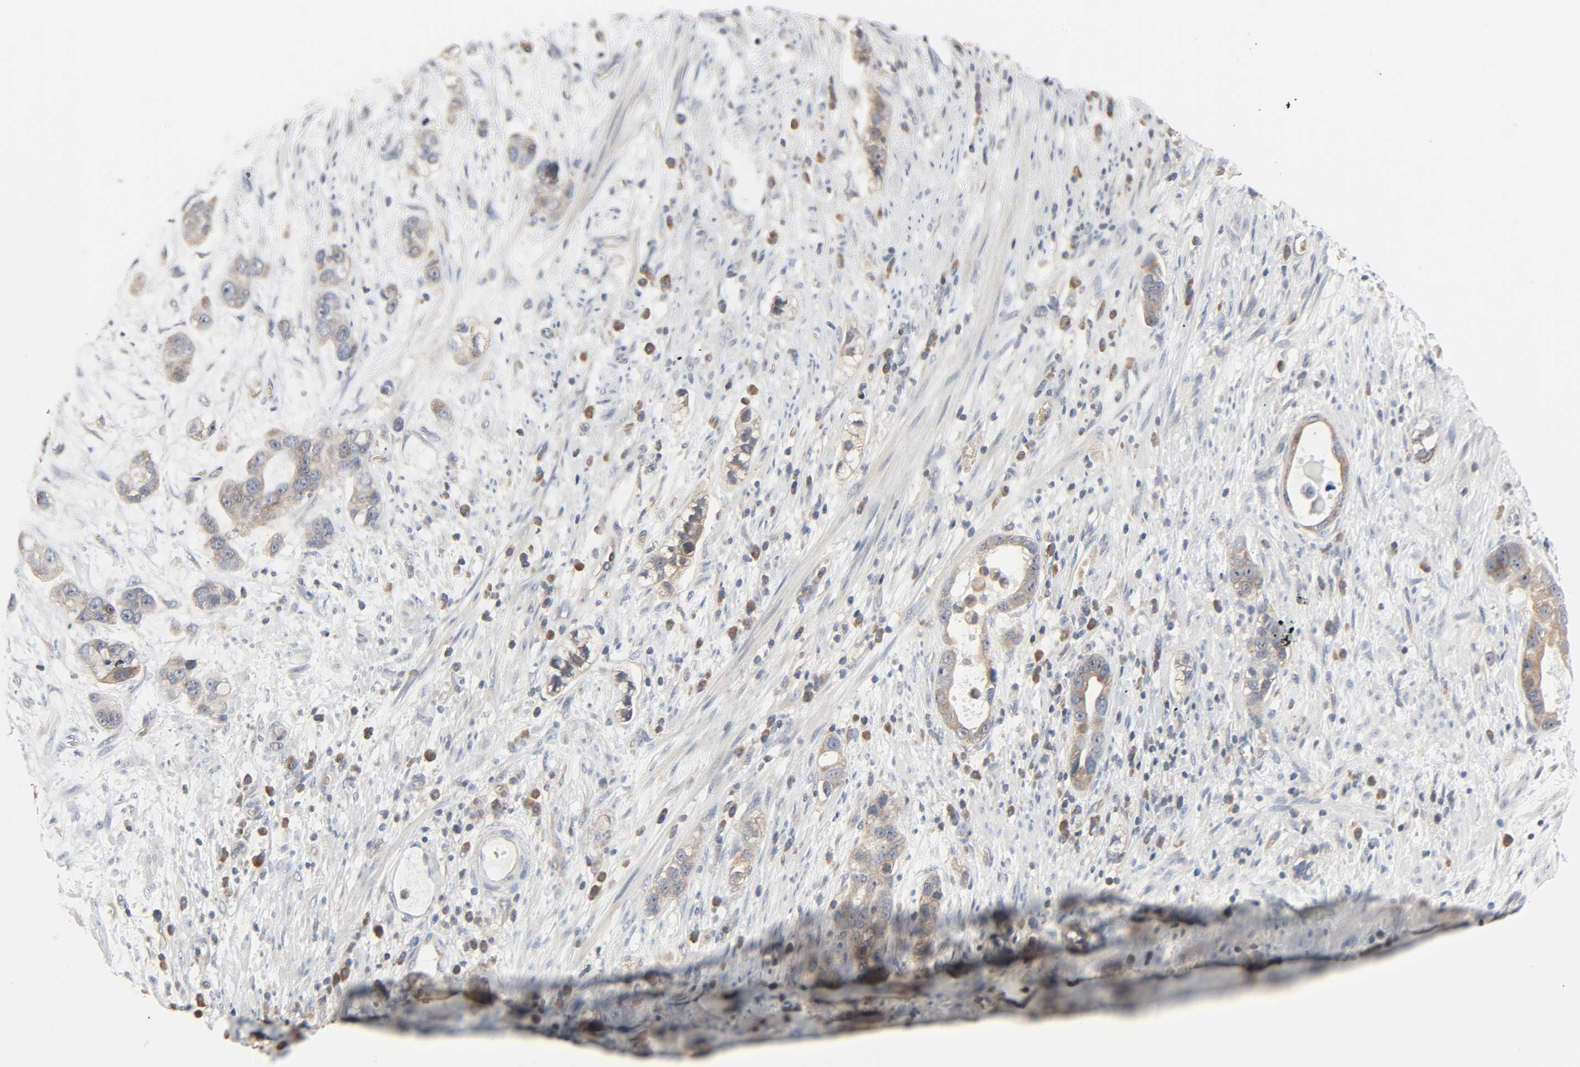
{"staining": {"intensity": "moderate", "quantity": ">75%", "location": "cytoplasmic/membranous"}, "tissue": "stomach cancer", "cell_type": "Tumor cells", "image_type": "cancer", "snomed": [{"axis": "morphology", "description": "Adenocarcinoma, NOS"}, {"axis": "topography", "description": "Stomach, lower"}], "caption": "Human adenocarcinoma (stomach) stained with a protein marker displays moderate staining in tumor cells.", "gene": "PLEKHA2", "patient": {"sex": "female", "age": 93}}